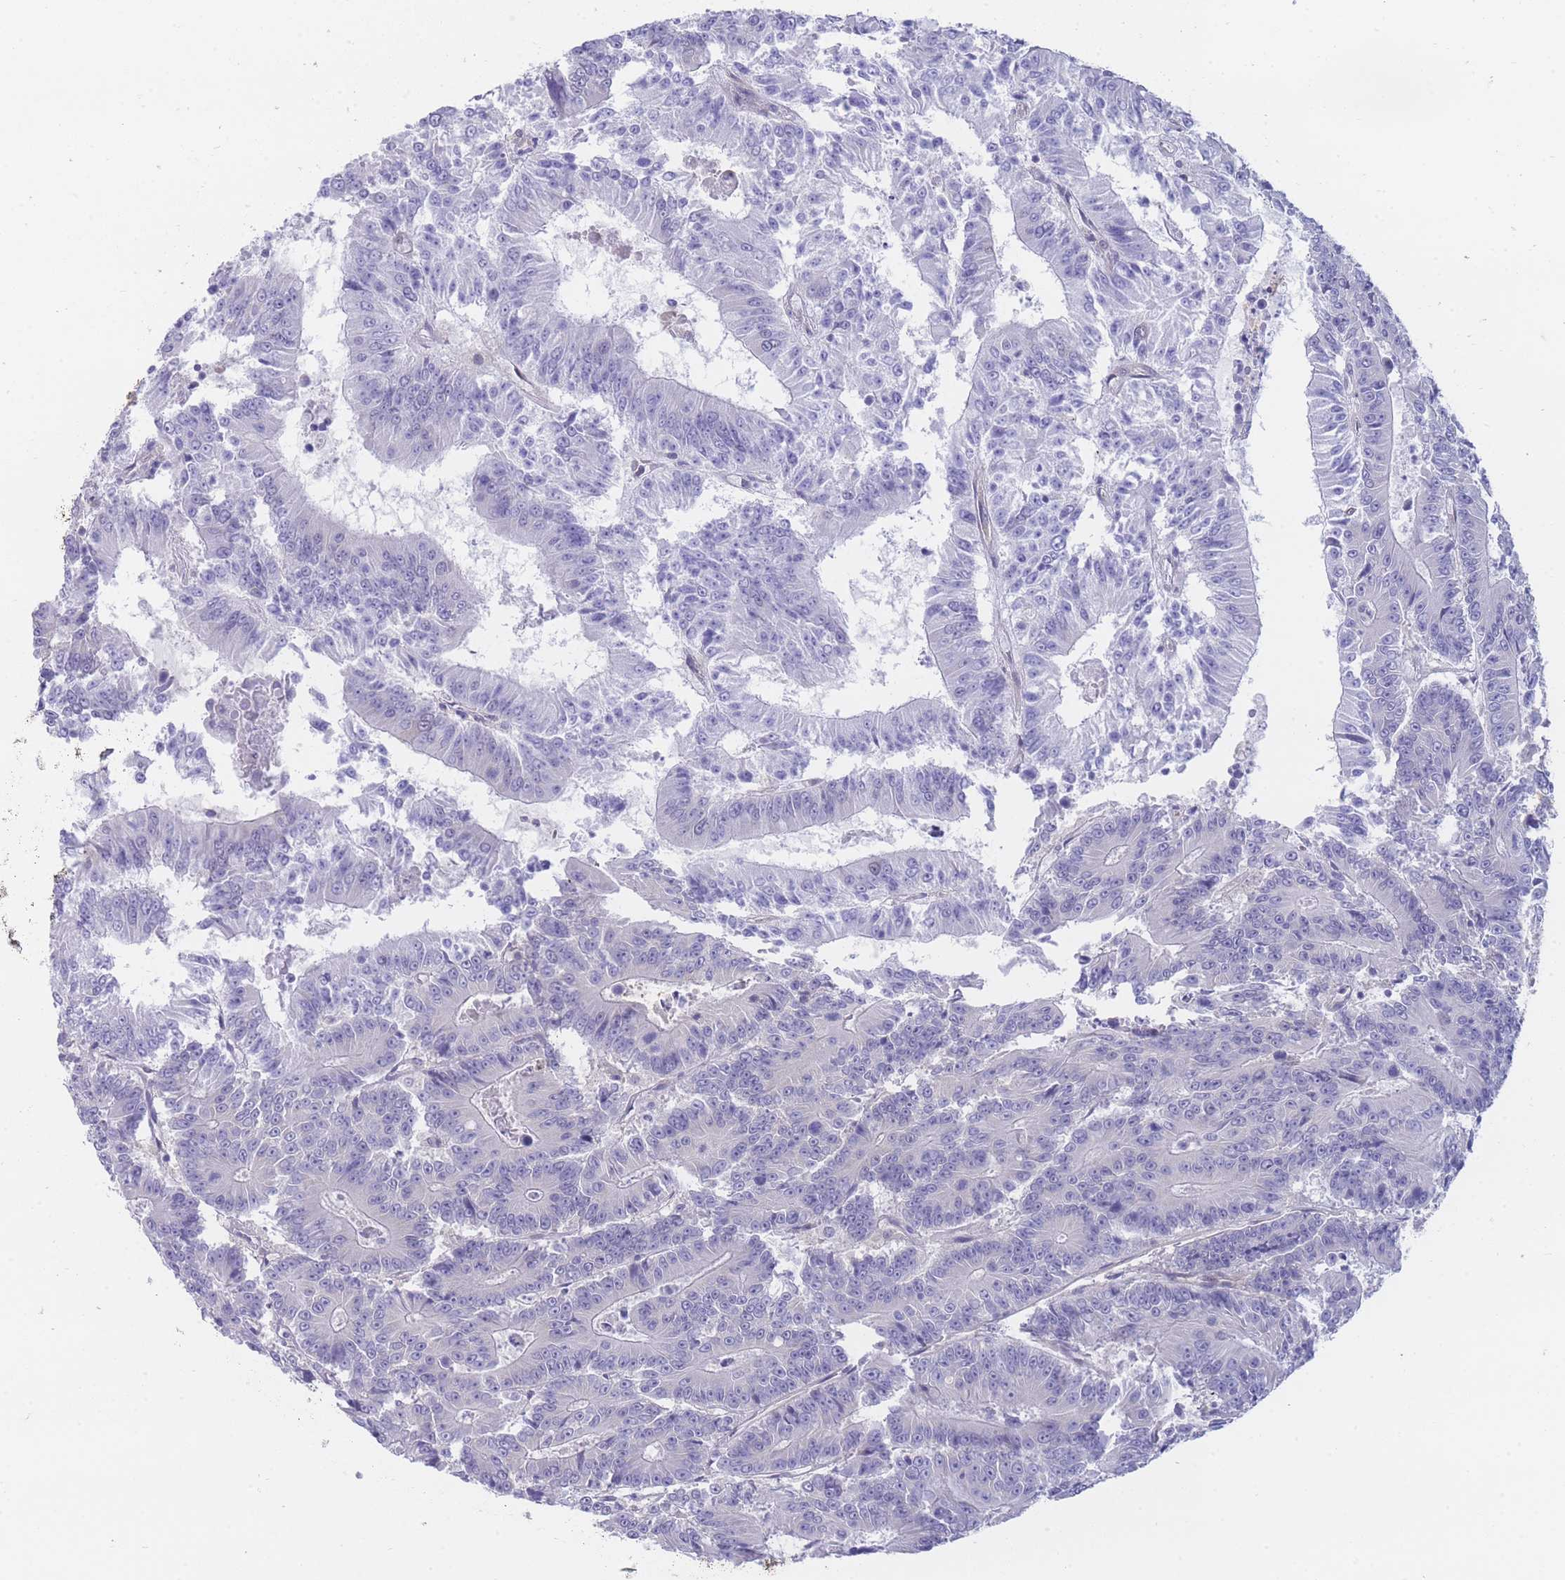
{"staining": {"intensity": "negative", "quantity": "none", "location": "none"}, "tissue": "colorectal cancer", "cell_type": "Tumor cells", "image_type": "cancer", "snomed": [{"axis": "morphology", "description": "Adenocarcinoma, NOS"}, {"axis": "topography", "description": "Colon"}], "caption": "DAB (3,3'-diaminobenzidine) immunohistochemical staining of human colorectal cancer (adenocarcinoma) reveals no significant expression in tumor cells. (Immunohistochemistry (ihc), brightfield microscopy, high magnification).", "gene": "SUGT1", "patient": {"sex": "male", "age": 83}}